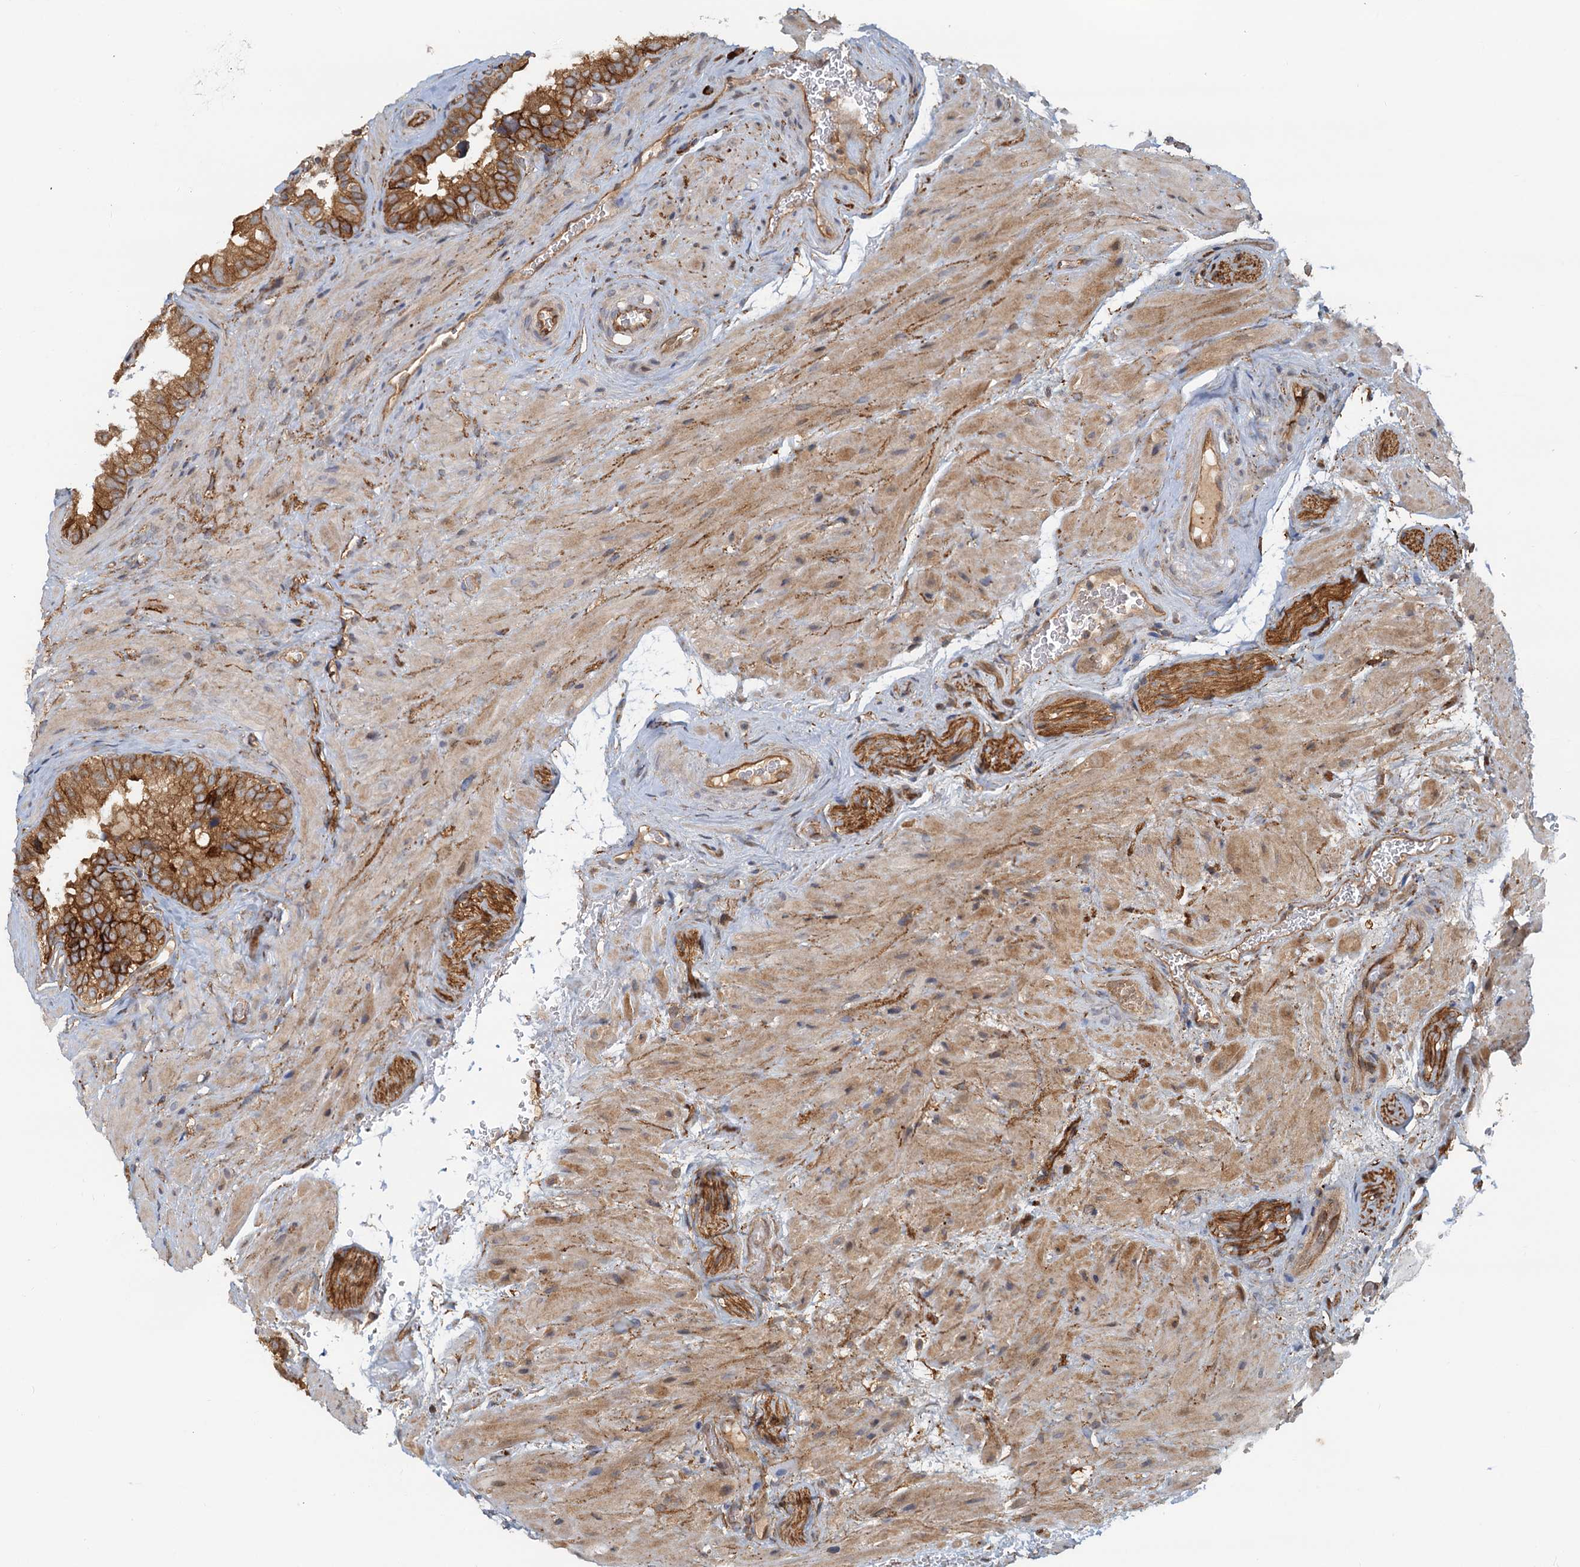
{"staining": {"intensity": "moderate", "quantity": ">75%", "location": "cytoplasmic/membranous"}, "tissue": "seminal vesicle", "cell_type": "Glandular cells", "image_type": "normal", "snomed": [{"axis": "morphology", "description": "Normal tissue, NOS"}, {"axis": "topography", "description": "Seminal veicle"}, {"axis": "topography", "description": "Peripheral nerve tissue"}], "caption": "Protein expression analysis of normal human seminal vesicle reveals moderate cytoplasmic/membranous staining in about >75% of glandular cells. The staining was performed using DAB (3,3'-diaminobenzidine), with brown indicating positive protein expression. Nuclei are stained blue with hematoxylin.", "gene": "NIPAL3", "patient": {"sex": "male", "age": 67}}